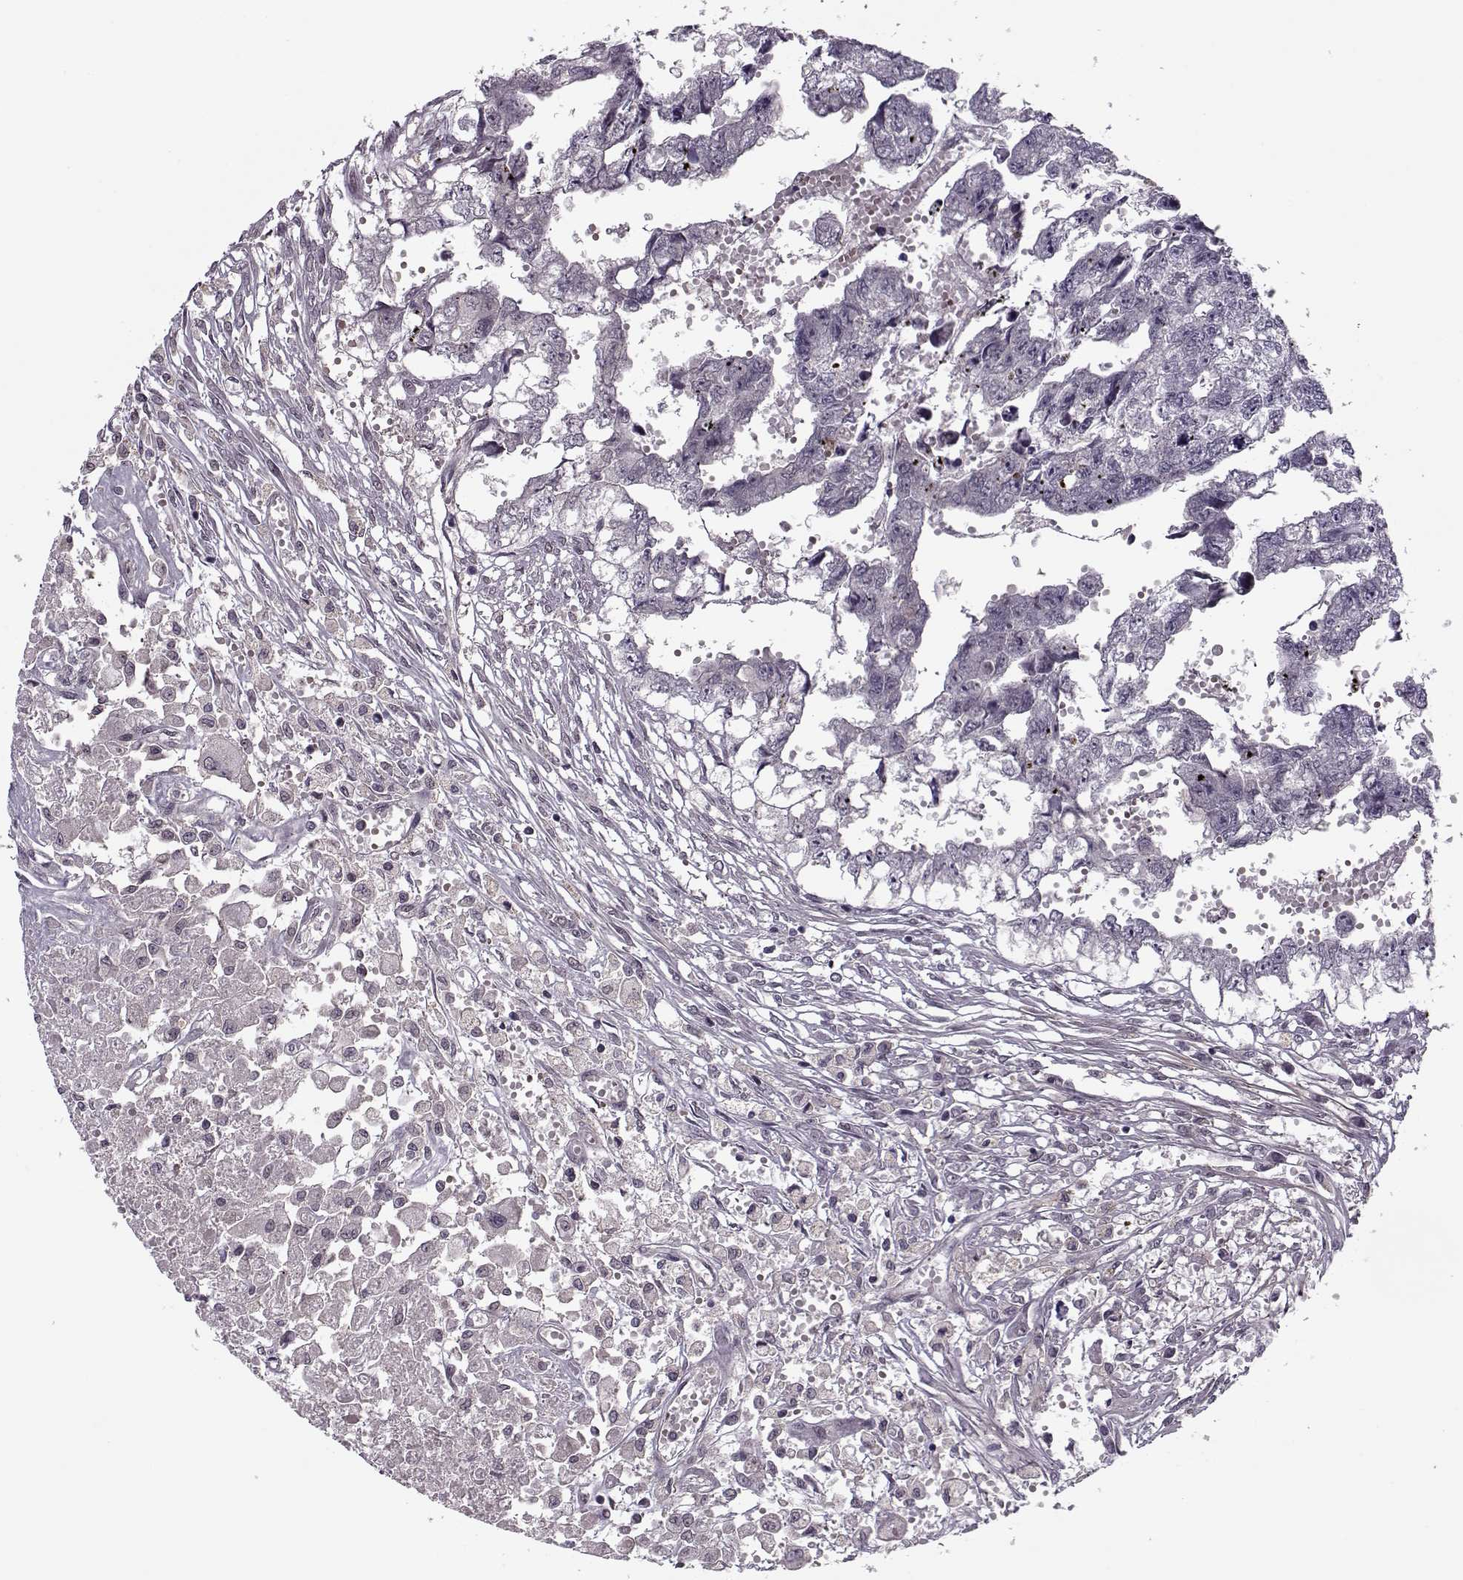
{"staining": {"intensity": "negative", "quantity": "none", "location": "none"}, "tissue": "testis cancer", "cell_type": "Tumor cells", "image_type": "cancer", "snomed": [{"axis": "morphology", "description": "Carcinoma, Embryonal, NOS"}, {"axis": "morphology", "description": "Teratoma, malignant, NOS"}, {"axis": "topography", "description": "Testis"}], "caption": "Immunohistochemistry (IHC) image of neoplastic tissue: testis malignant teratoma stained with DAB demonstrates no significant protein staining in tumor cells.", "gene": "DENND4B", "patient": {"sex": "male", "age": 44}}